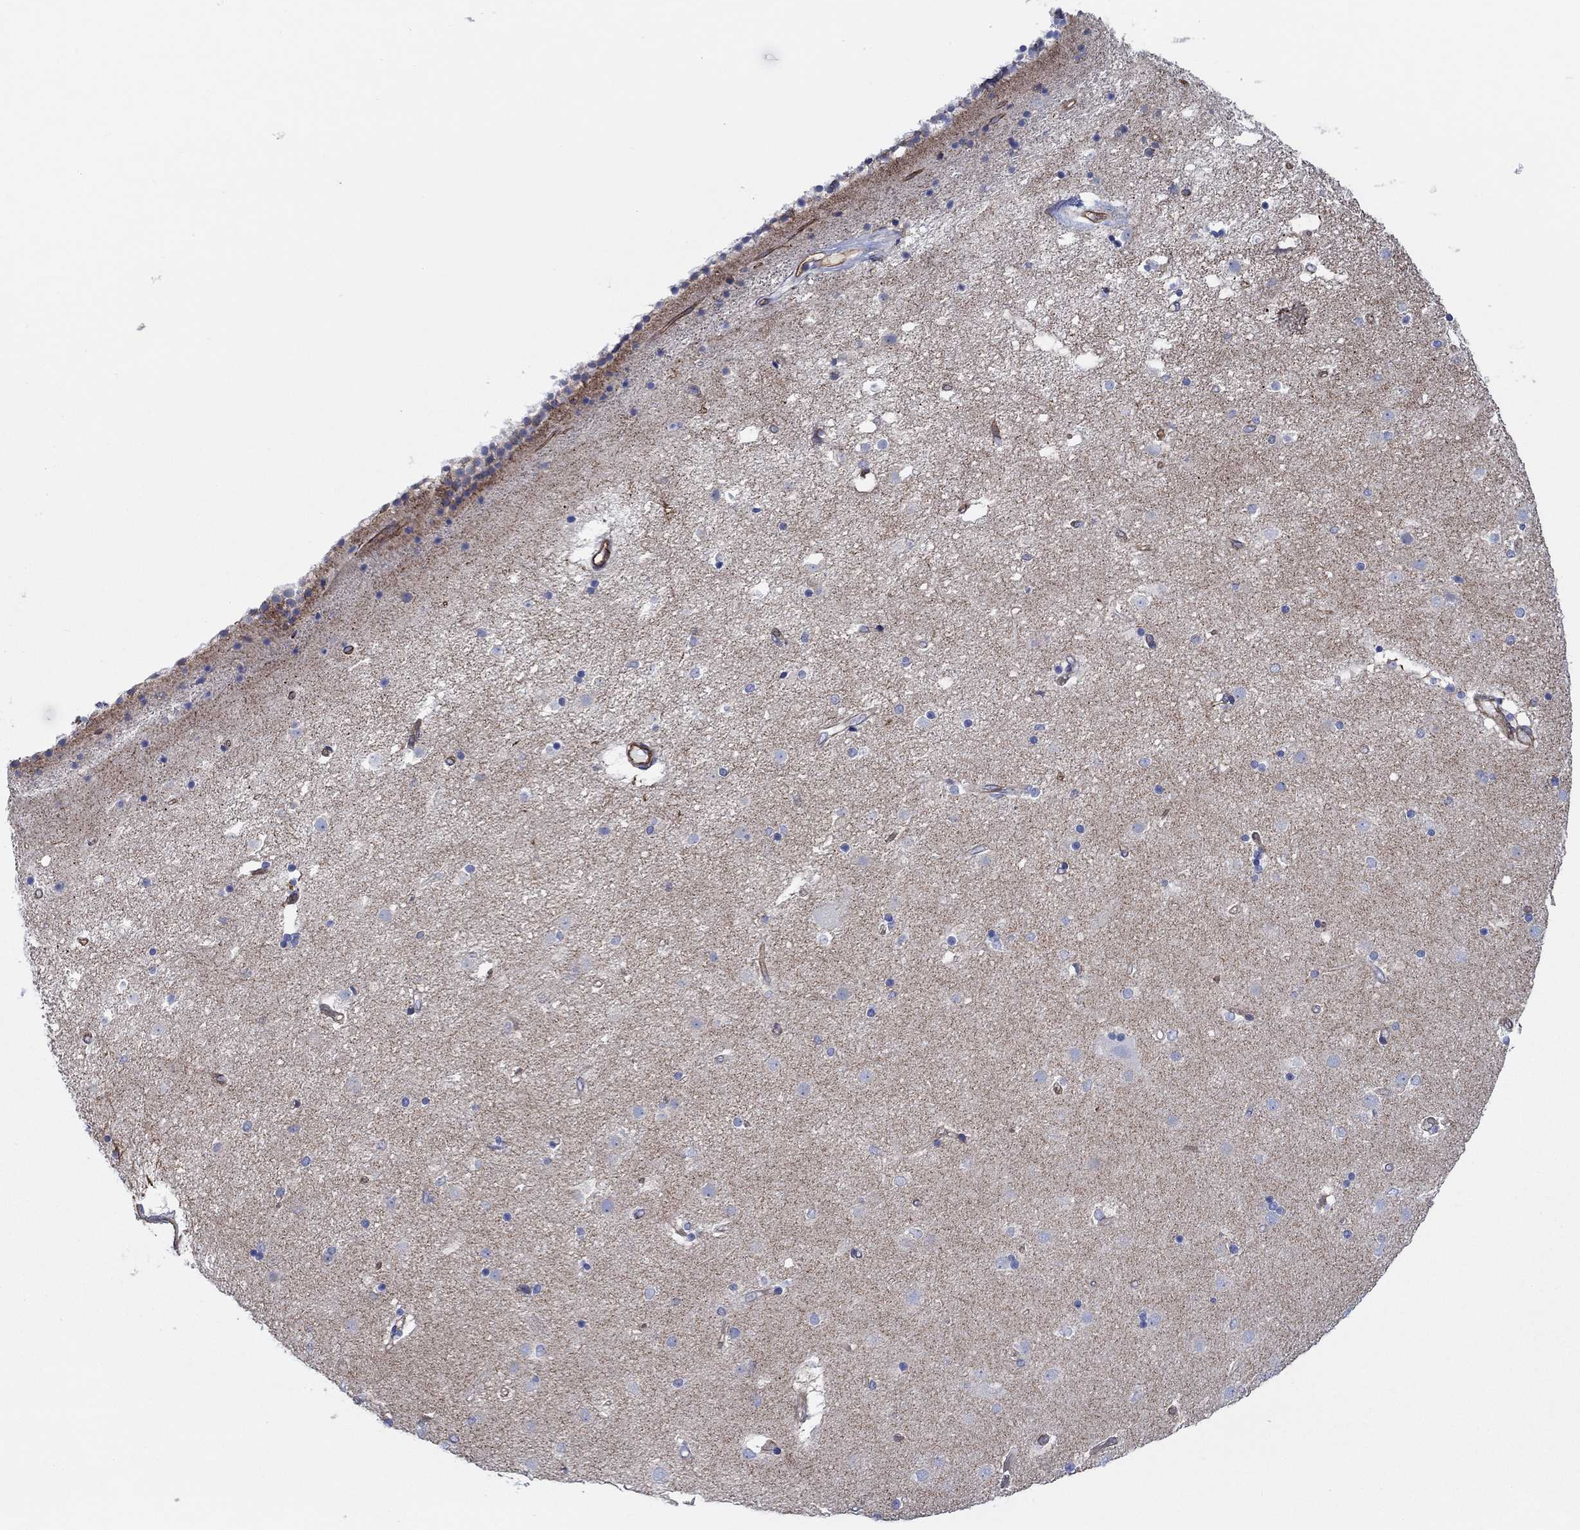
{"staining": {"intensity": "negative", "quantity": "none", "location": "none"}, "tissue": "caudate", "cell_type": "Glial cells", "image_type": "normal", "snomed": [{"axis": "morphology", "description": "Normal tissue, NOS"}, {"axis": "topography", "description": "Lateral ventricle wall"}], "caption": "DAB immunohistochemical staining of benign human caudate exhibits no significant expression in glial cells.", "gene": "FMN1", "patient": {"sex": "female", "age": 71}}